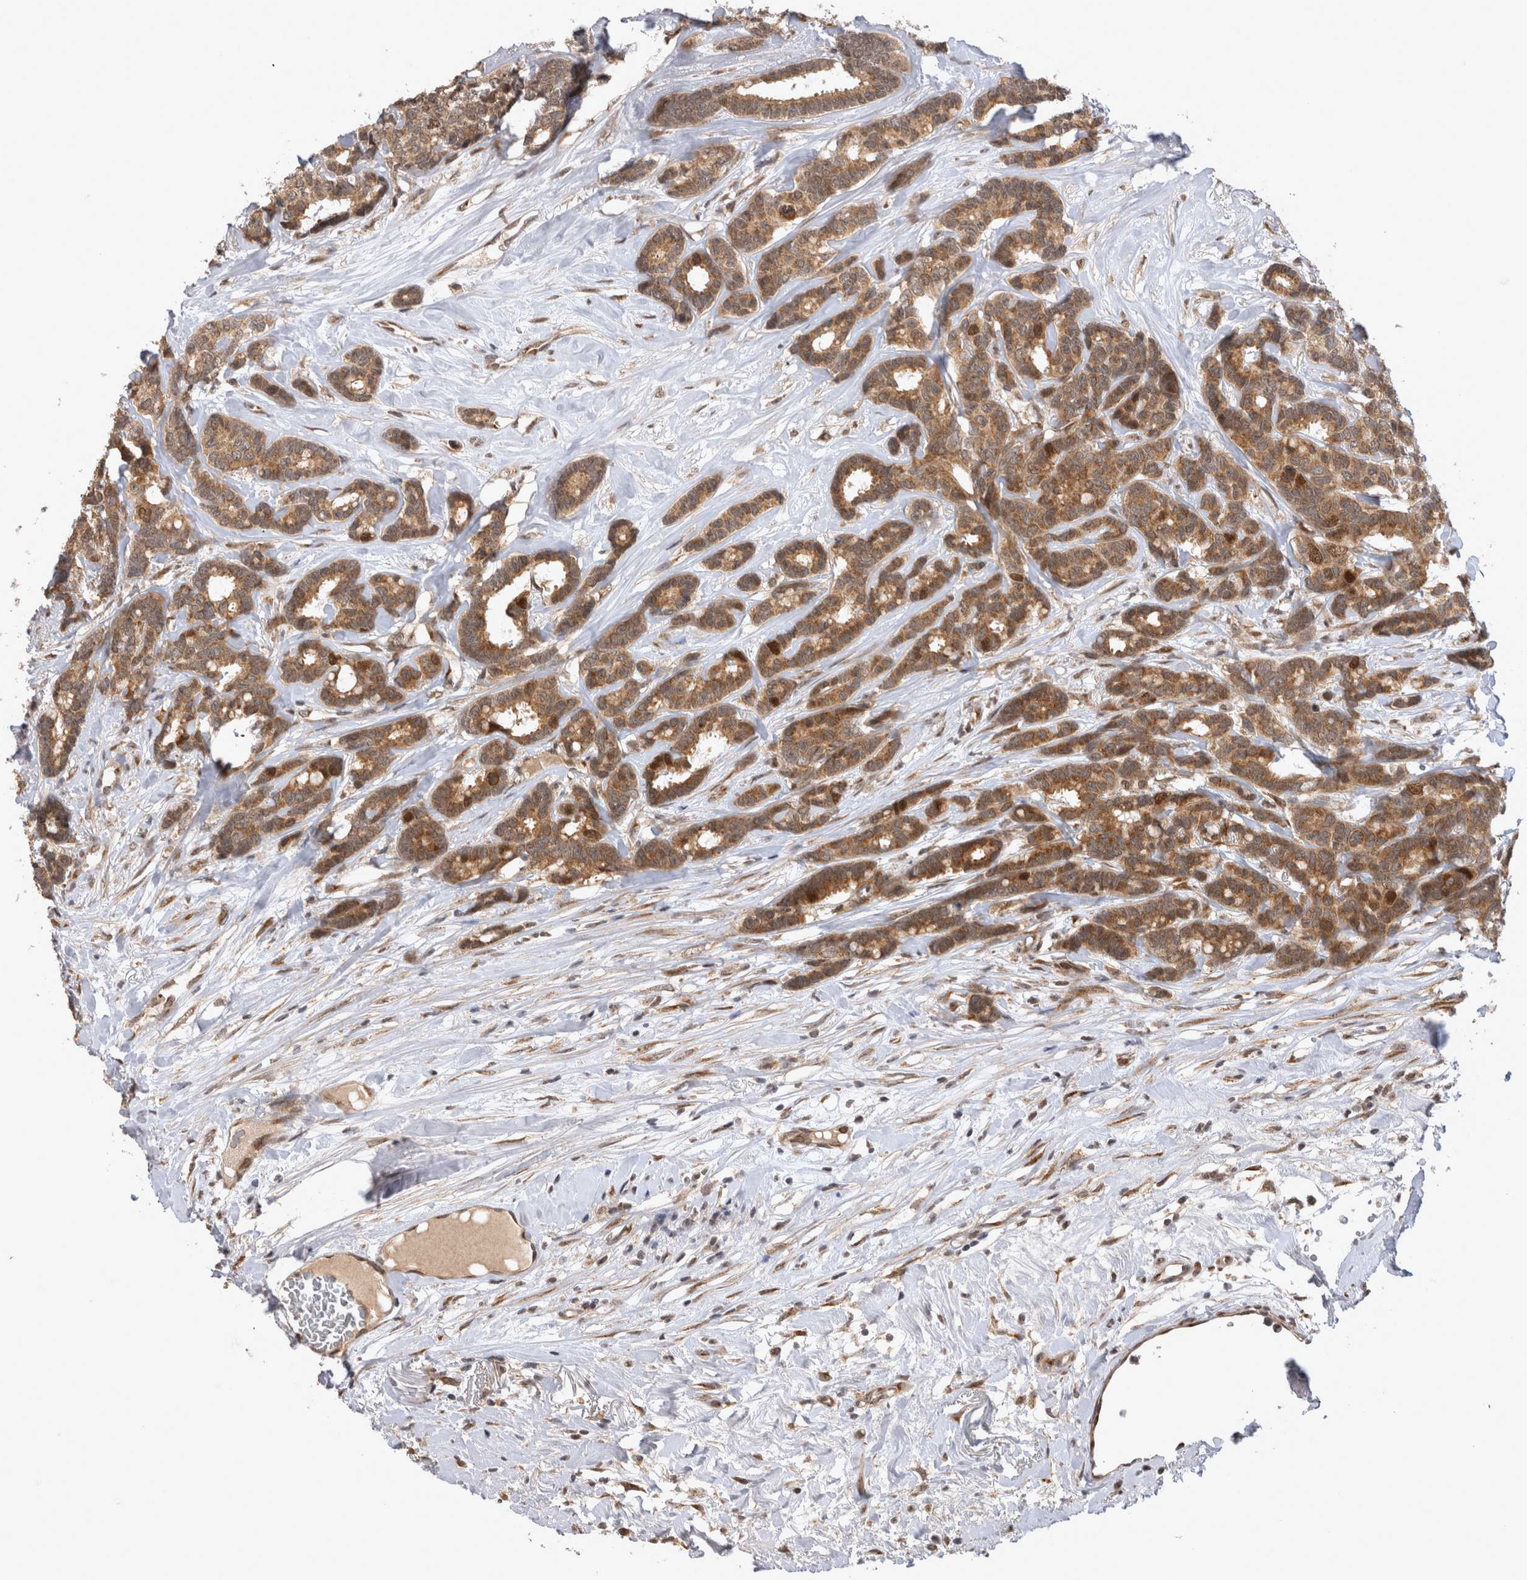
{"staining": {"intensity": "moderate", "quantity": ">75%", "location": "cytoplasmic/membranous,nuclear"}, "tissue": "breast cancer", "cell_type": "Tumor cells", "image_type": "cancer", "snomed": [{"axis": "morphology", "description": "Duct carcinoma"}, {"axis": "topography", "description": "Breast"}], "caption": "Immunohistochemical staining of human intraductal carcinoma (breast) demonstrates moderate cytoplasmic/membranous and nuclear protein expression in approximately >75% of tumor cells.", "gene": "TMEM65", "patient": {"sex": "female", "age": 87}}